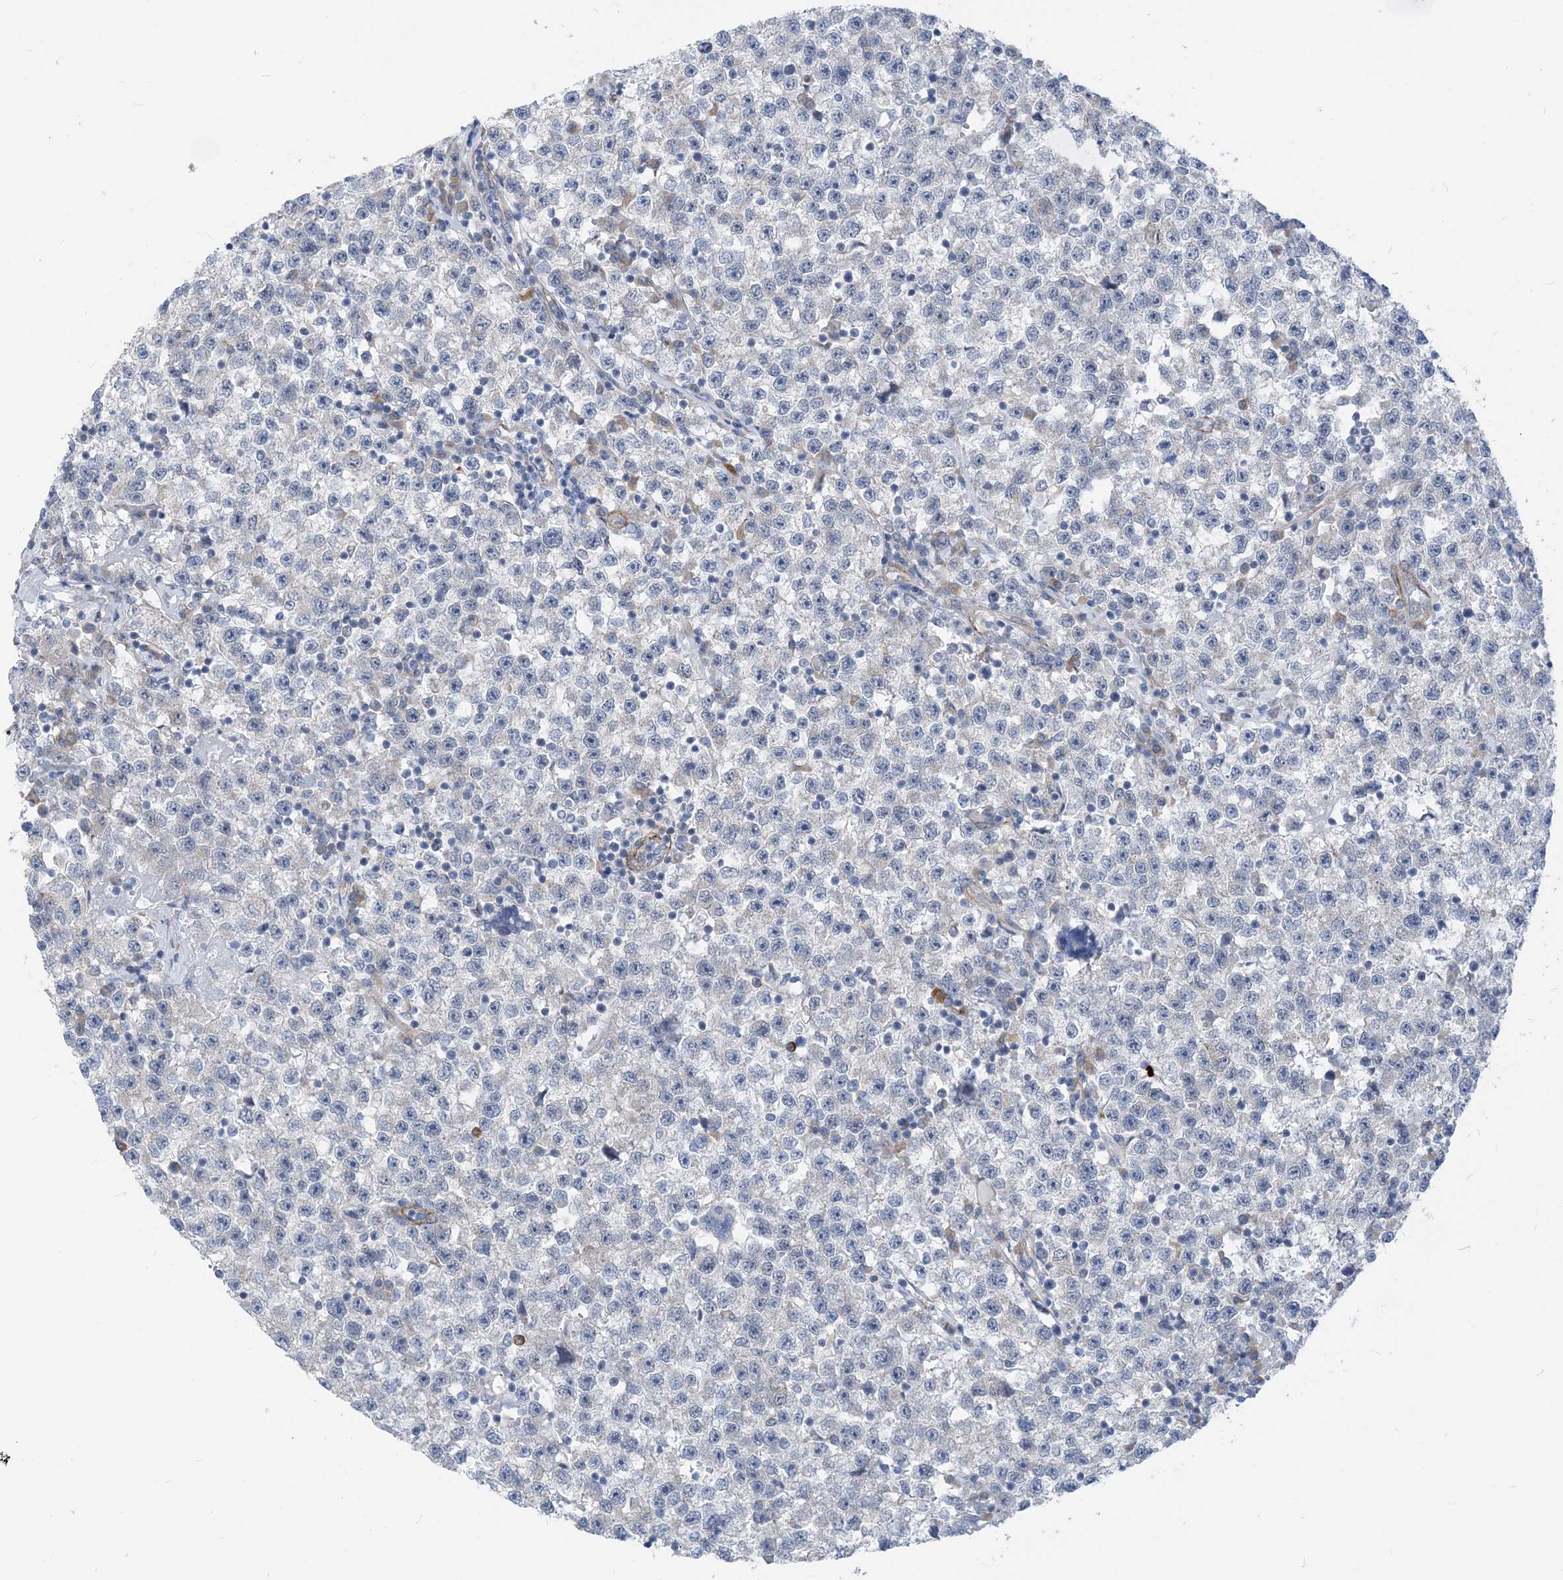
{"staining": {"intensity": "negative", "quantity": "none", "location": "none"}, "tissue": "testis cancer", "cell_type": "Tumor cells", "image_type": "cancer", "snomed": [{"axis": "morphology", "description": "Seminoma, NOS"}, {"axis": "topography", "description": "Testis"}], "caption": "The photomicrograph shows no significant positivity in tumor cells of testis cancer.", "gene": "PLEKHA3", "patient": {"sex": "male", "age": 22}}